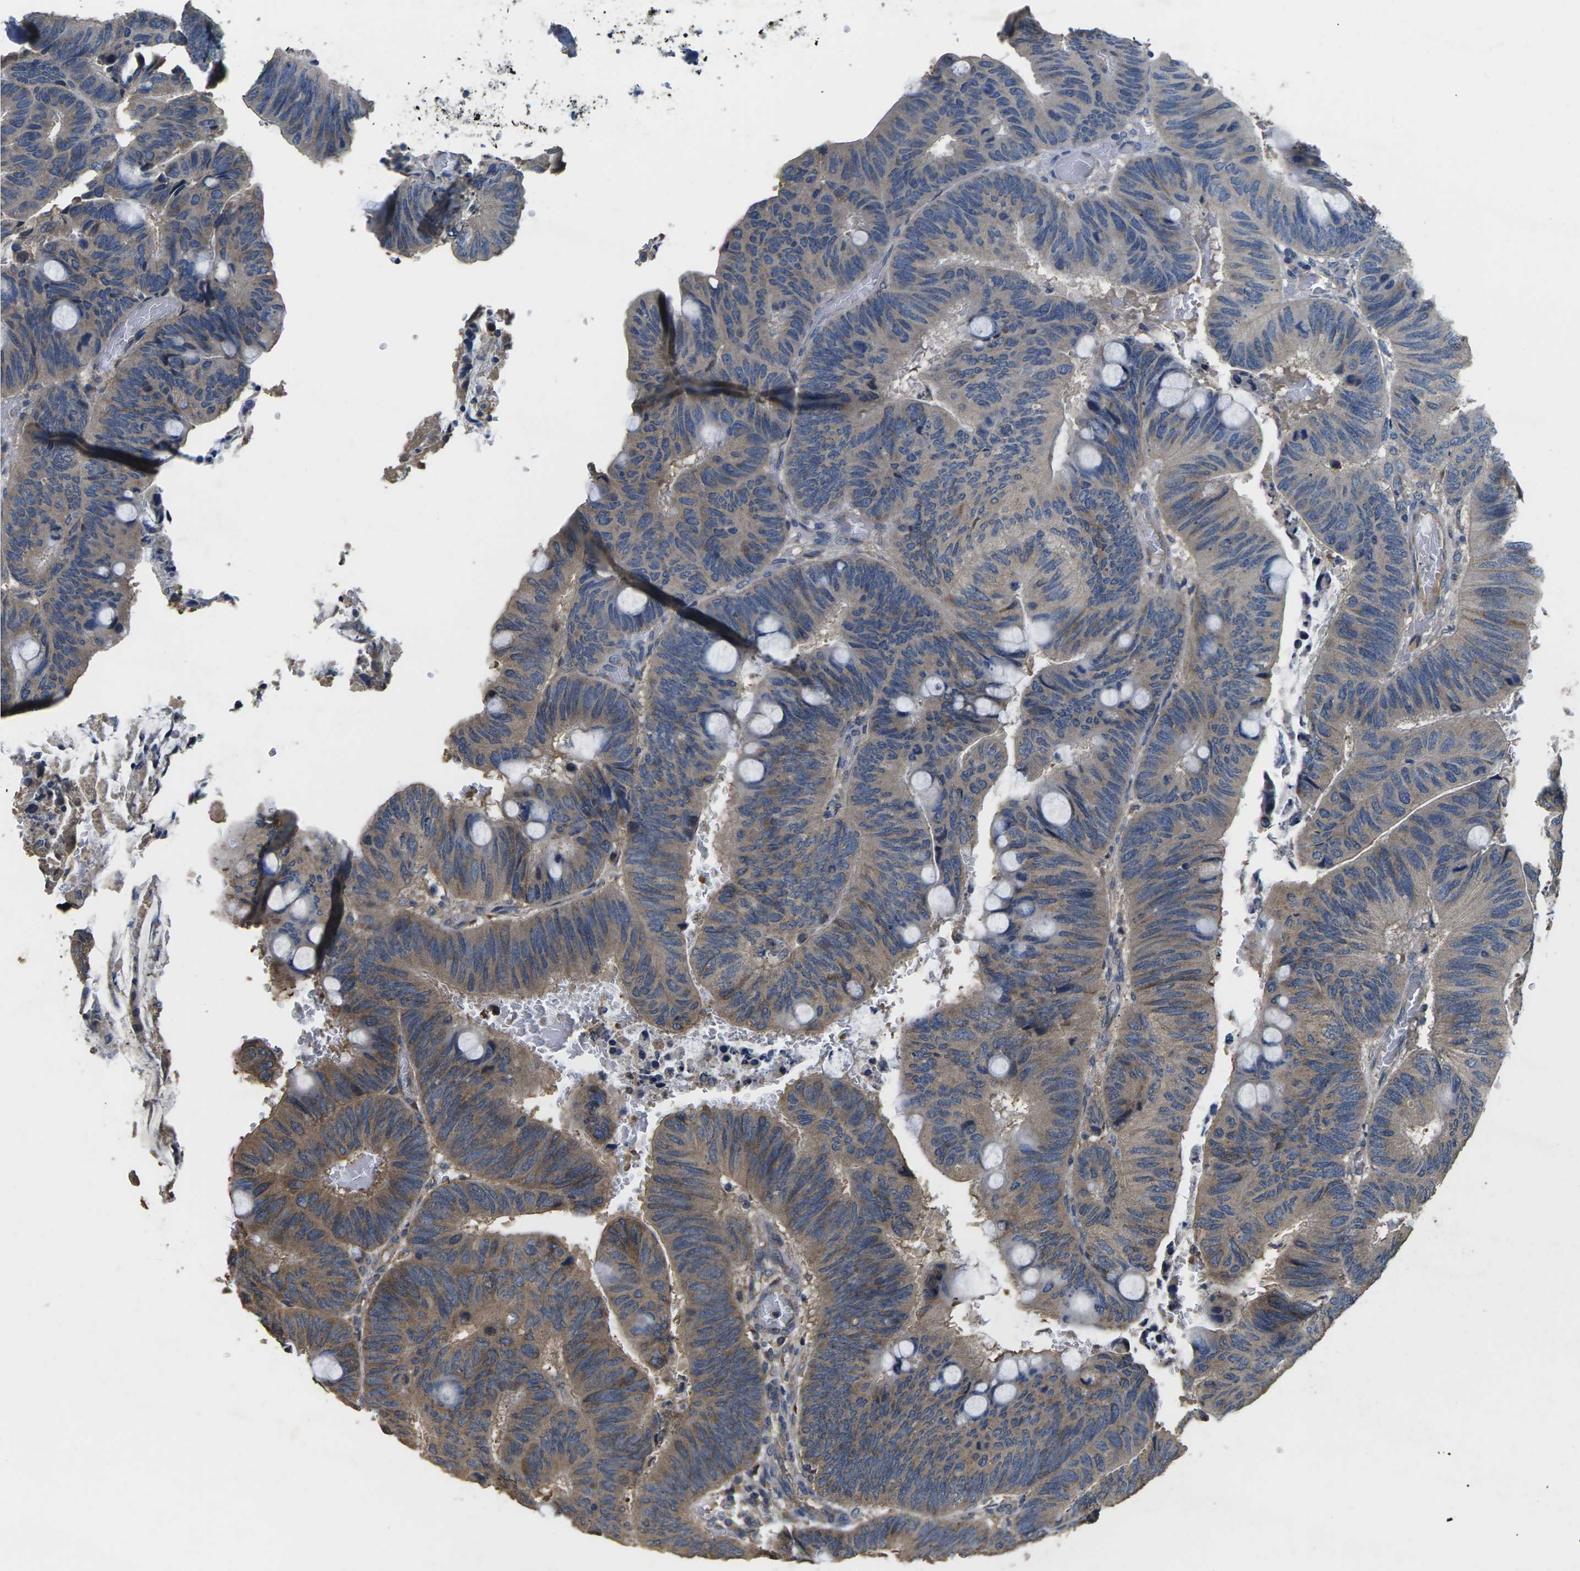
{"staining": {"intensity": "weak", "quantity": "25%-75%", "location": "cytoplasmic/membranous"}, "tissue": "colorectal cancer", "cell_type": "Tumor cells", "image_type": "cancer", "snomed": [{"axis": "morphology", "description": "Normal tissue, NOS"}, {"axis": "morphology", "description": "Adenocarcinoma, NOS"}, {"axis": "topography", "description": "Rectum"}], "caption": "Protein staining of colorectal adenocarcinoma tissue reveals weak cytoplasmic/membranous expression in about 25%-75% of tumor cells.", "gene": "B4GAT1", "patient": {"sex": "male", "age": 92}}